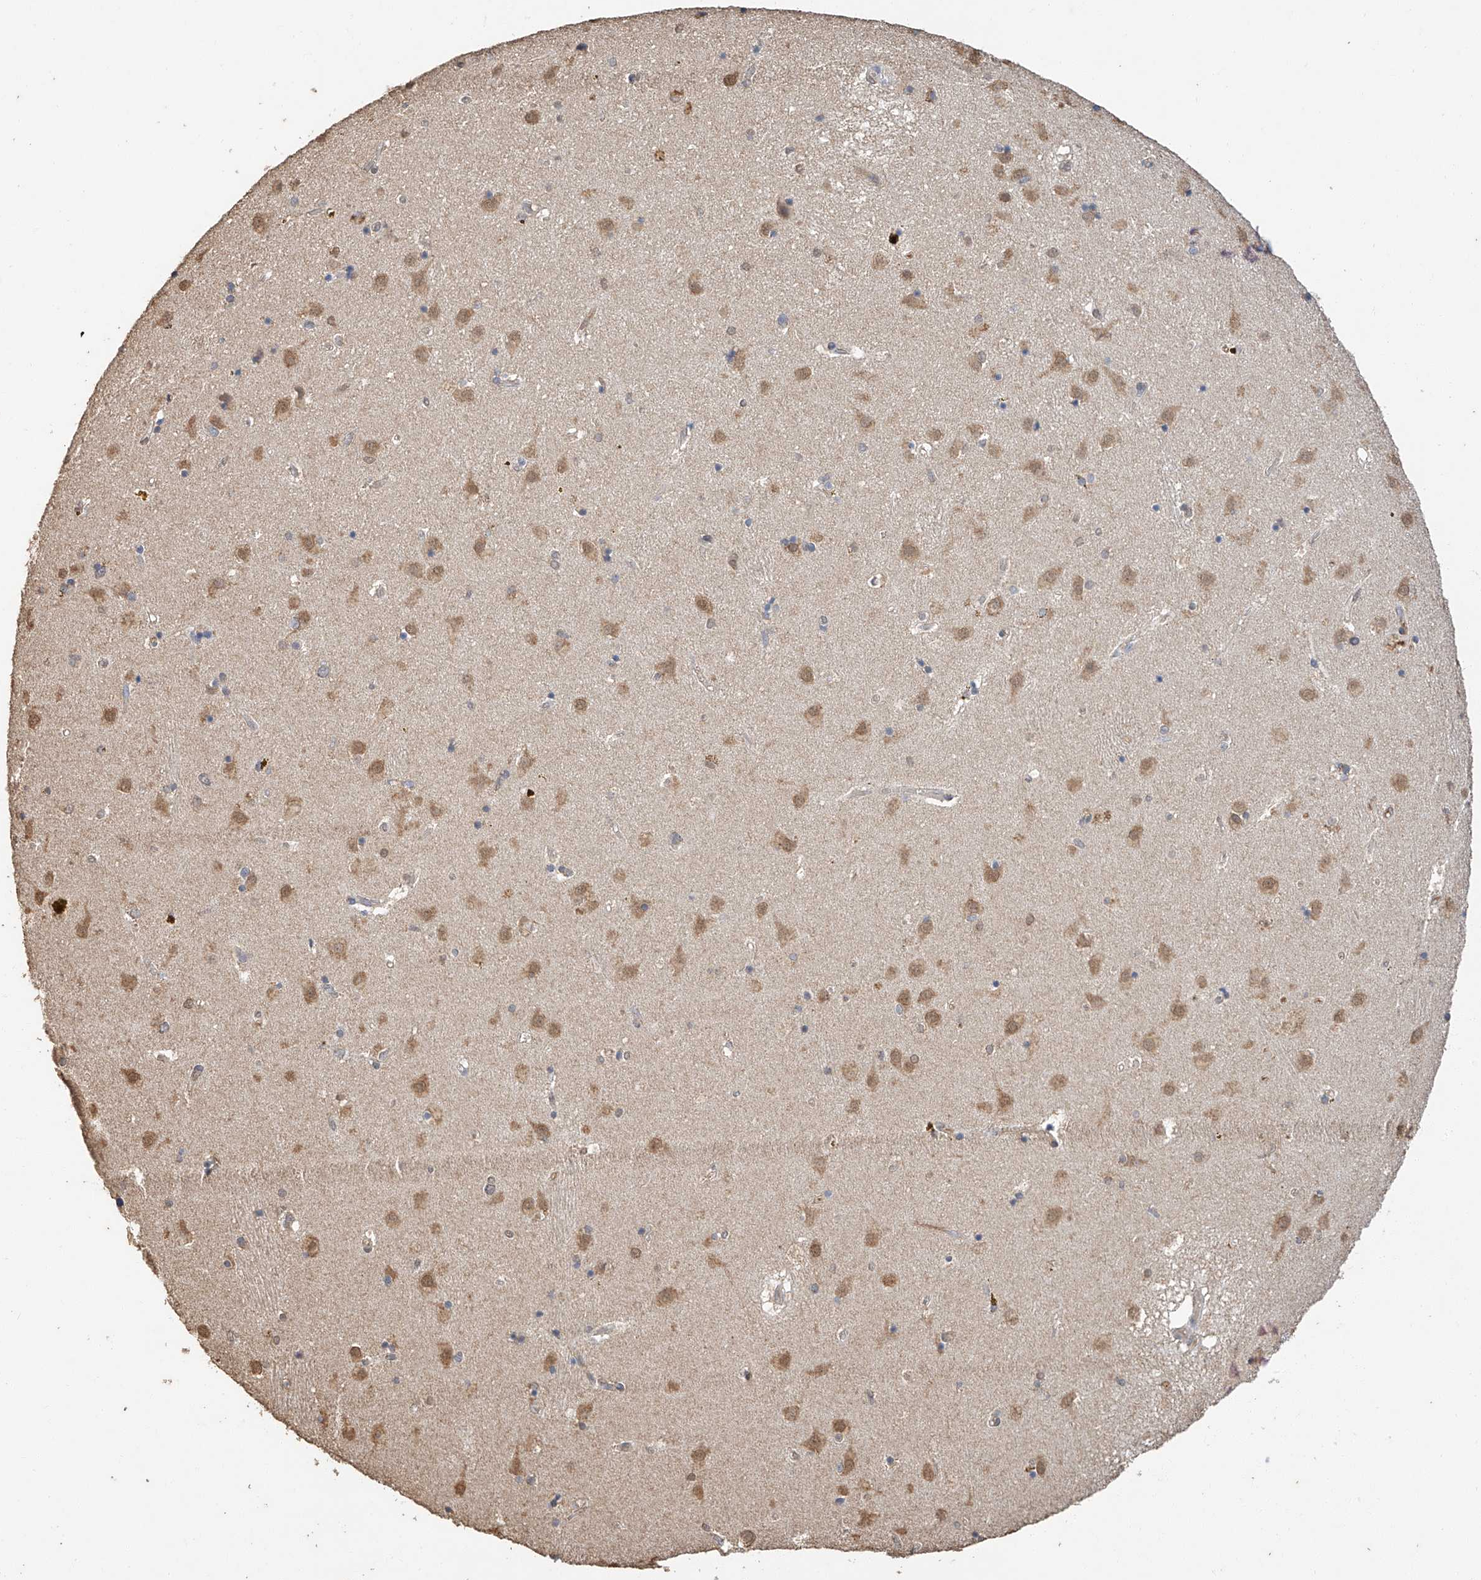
{"staining": {"intensity": "weak", "quantity": "25%-75%", "location": "cytoplasmic/membranous"}, "tissue": "caudate", "cell_type": "Glial cells", "image_type": "normal", "snomed": [{"axis": "morphology", "description": "Normal tissue, NOS"}, {"axis": "topography", "description": "Lateral ventricle wall"}], "caption": "Caudate stained for a protein displays weak cytoplasmic/membranous positivity in glial cells. The protein of interest is shown in brown color, while the nuclei are stained blue.", "gene": "CERS4", "patient": {"sex": "male", "age": 70}}